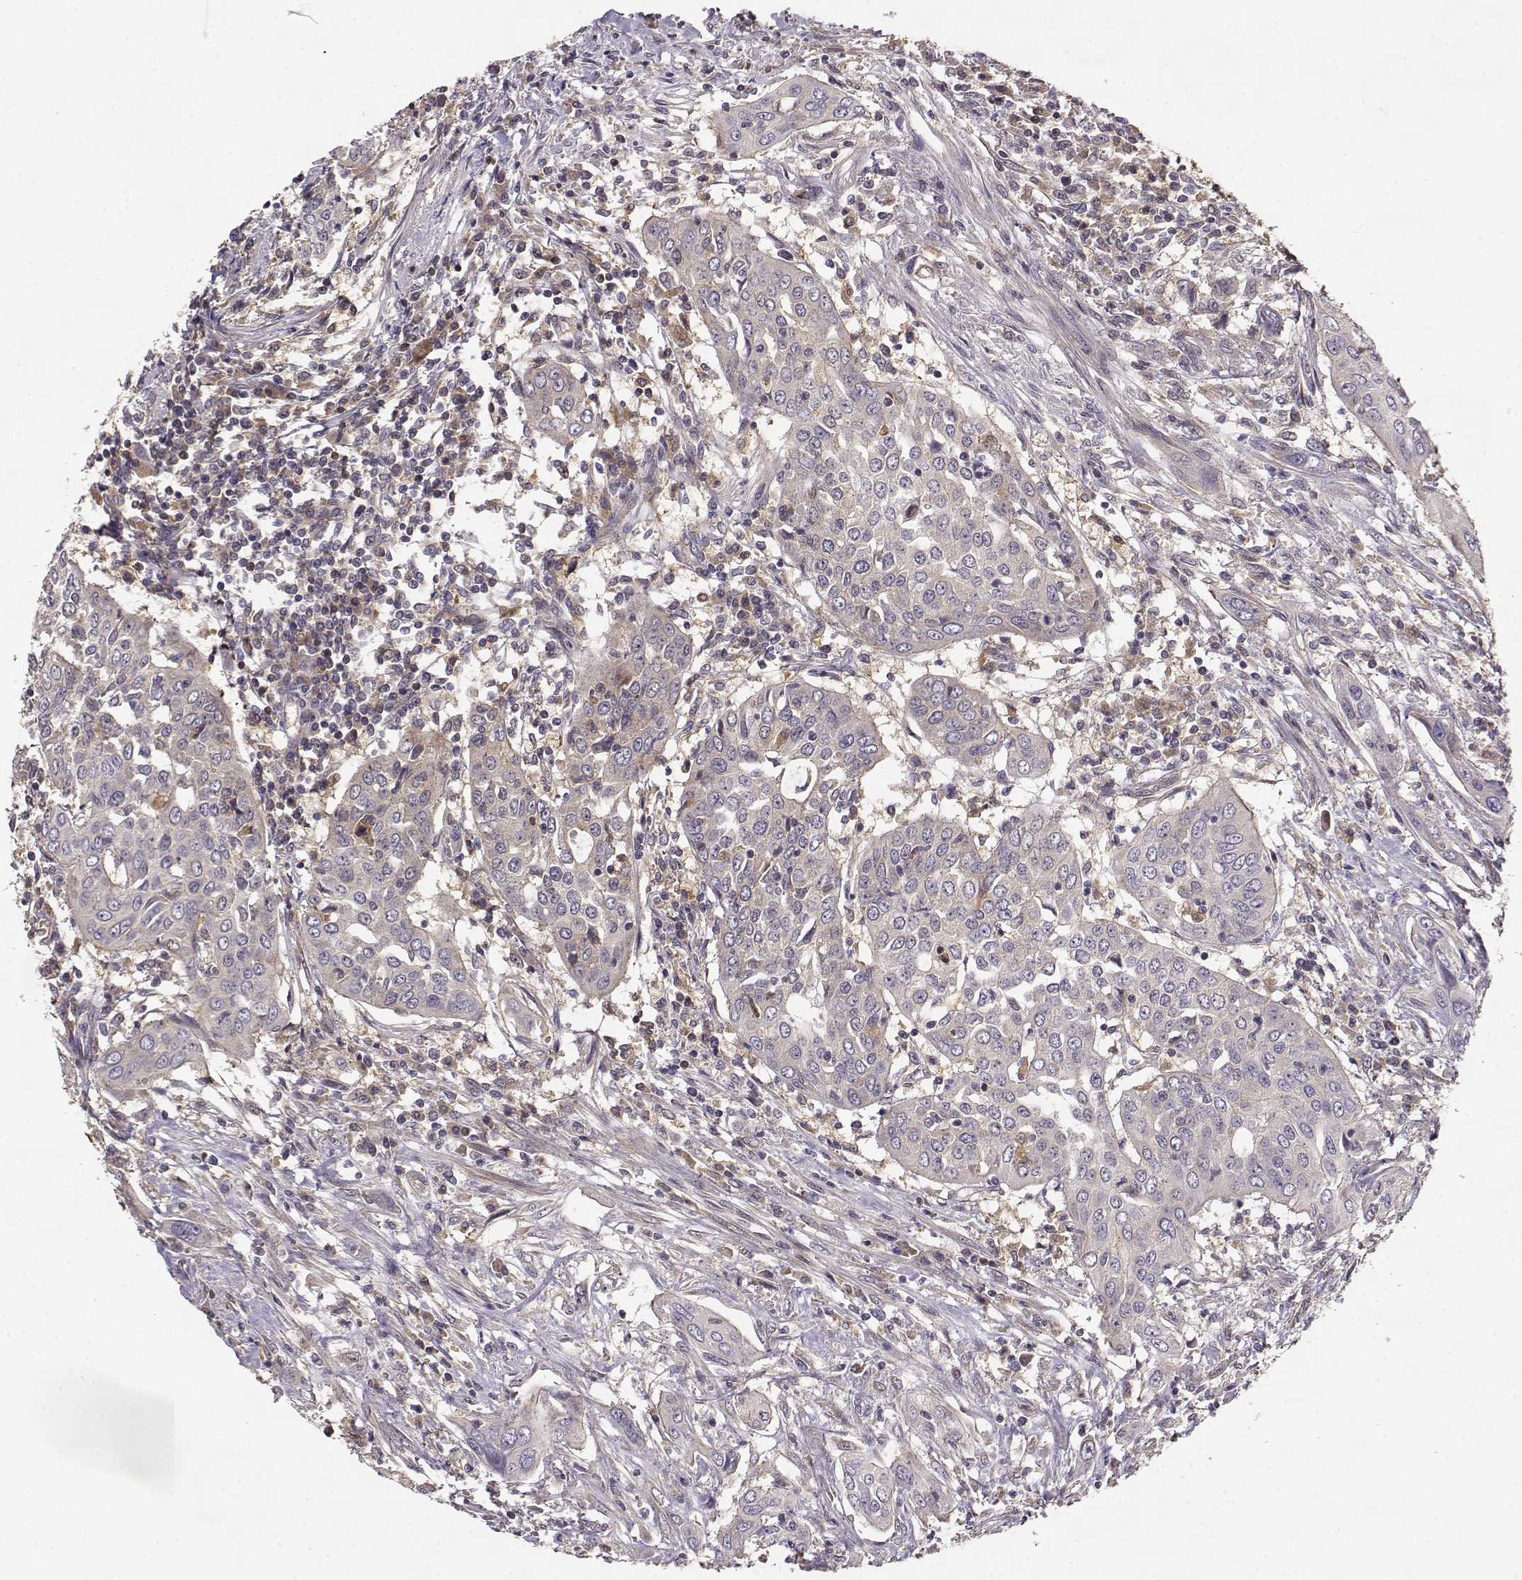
{"staining": {"intensity": "negative", "quantity": "none", "location": "none"}, "tissue": "urothelial cancer", "cell_type": "Tumor cells", "image_type": "cancer", "snomed": [{"axis": "morphology", "description": "Urothelial carcinoma, High grade"}, {"axis": "topography", "description": "Urinary bladder"}], "caption": "Tumor cells show no significant positivity in urothelial carcinoma (high-grade).", "gene": "CRIM1", "patient": {"sex": "male", "age": 82}}